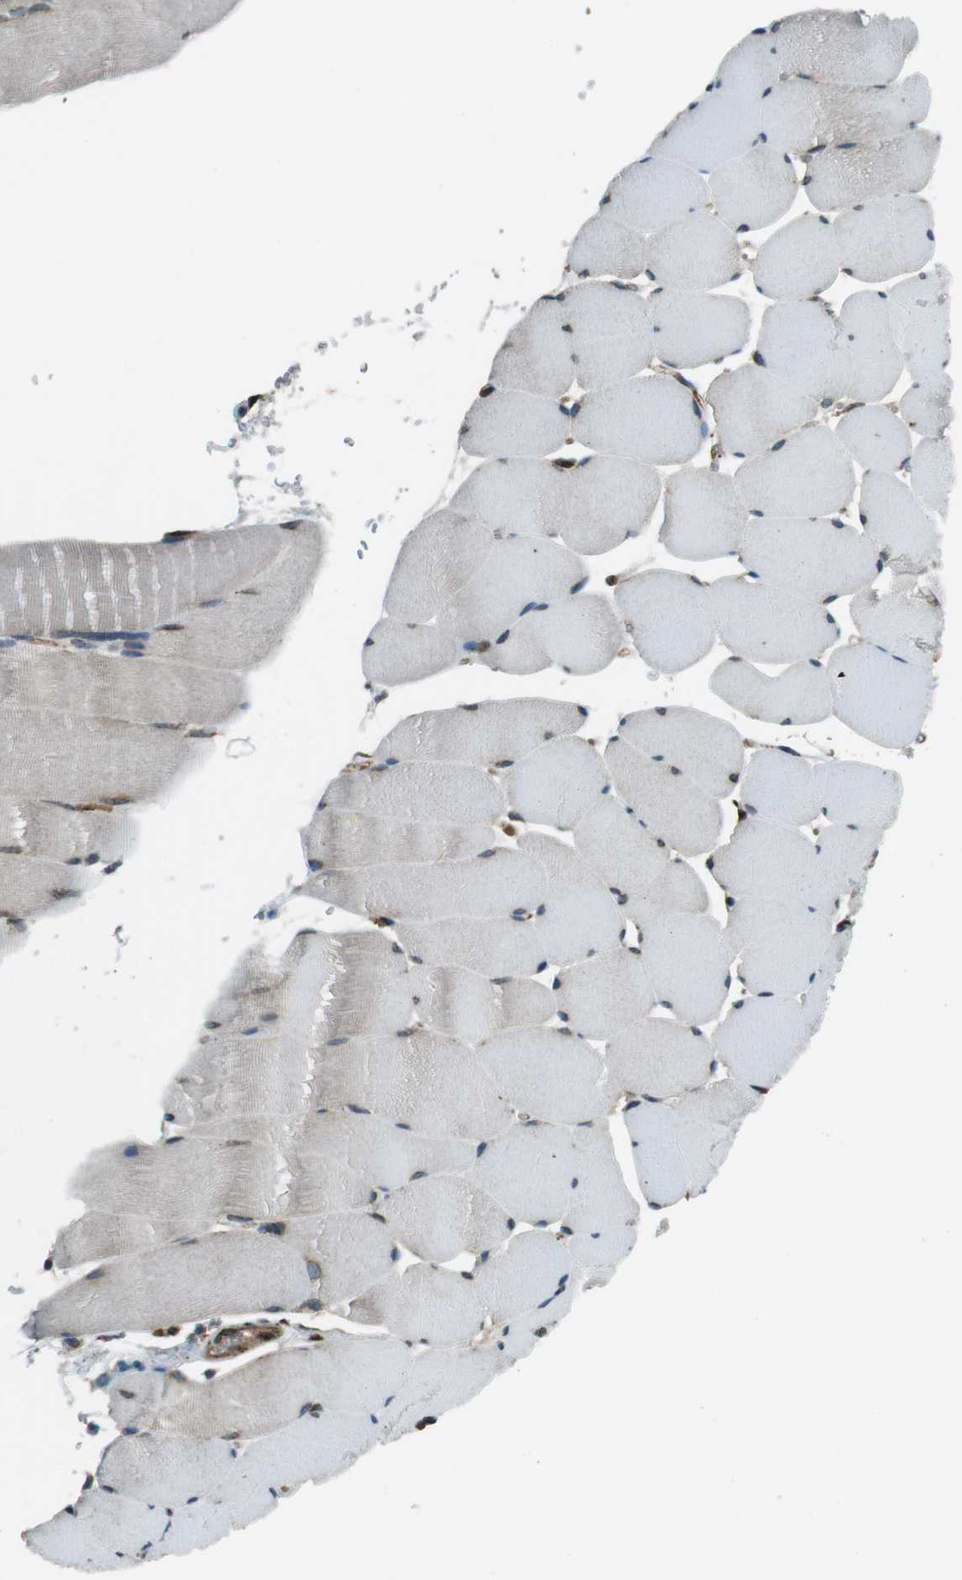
{"staining": {"intensity": "weak", "quantity": "<25%", "location": "cytoplasmic/membranous"}, "tissue": "skeletal muscle", "cell_type": "Myocytes", "image_type": "normal", "snomed": [{"axis": "morphology", "description": "Normal tissue, NOS"}, {"axis": "topography", "description": "Skeletal muscle"}], "caption": "A histopathology image of skeletal muscle stained for a protein exhibits no brown staining in myocytes.", "gene": "KTN1", "patient": {"sex": "male", "age": 62}}